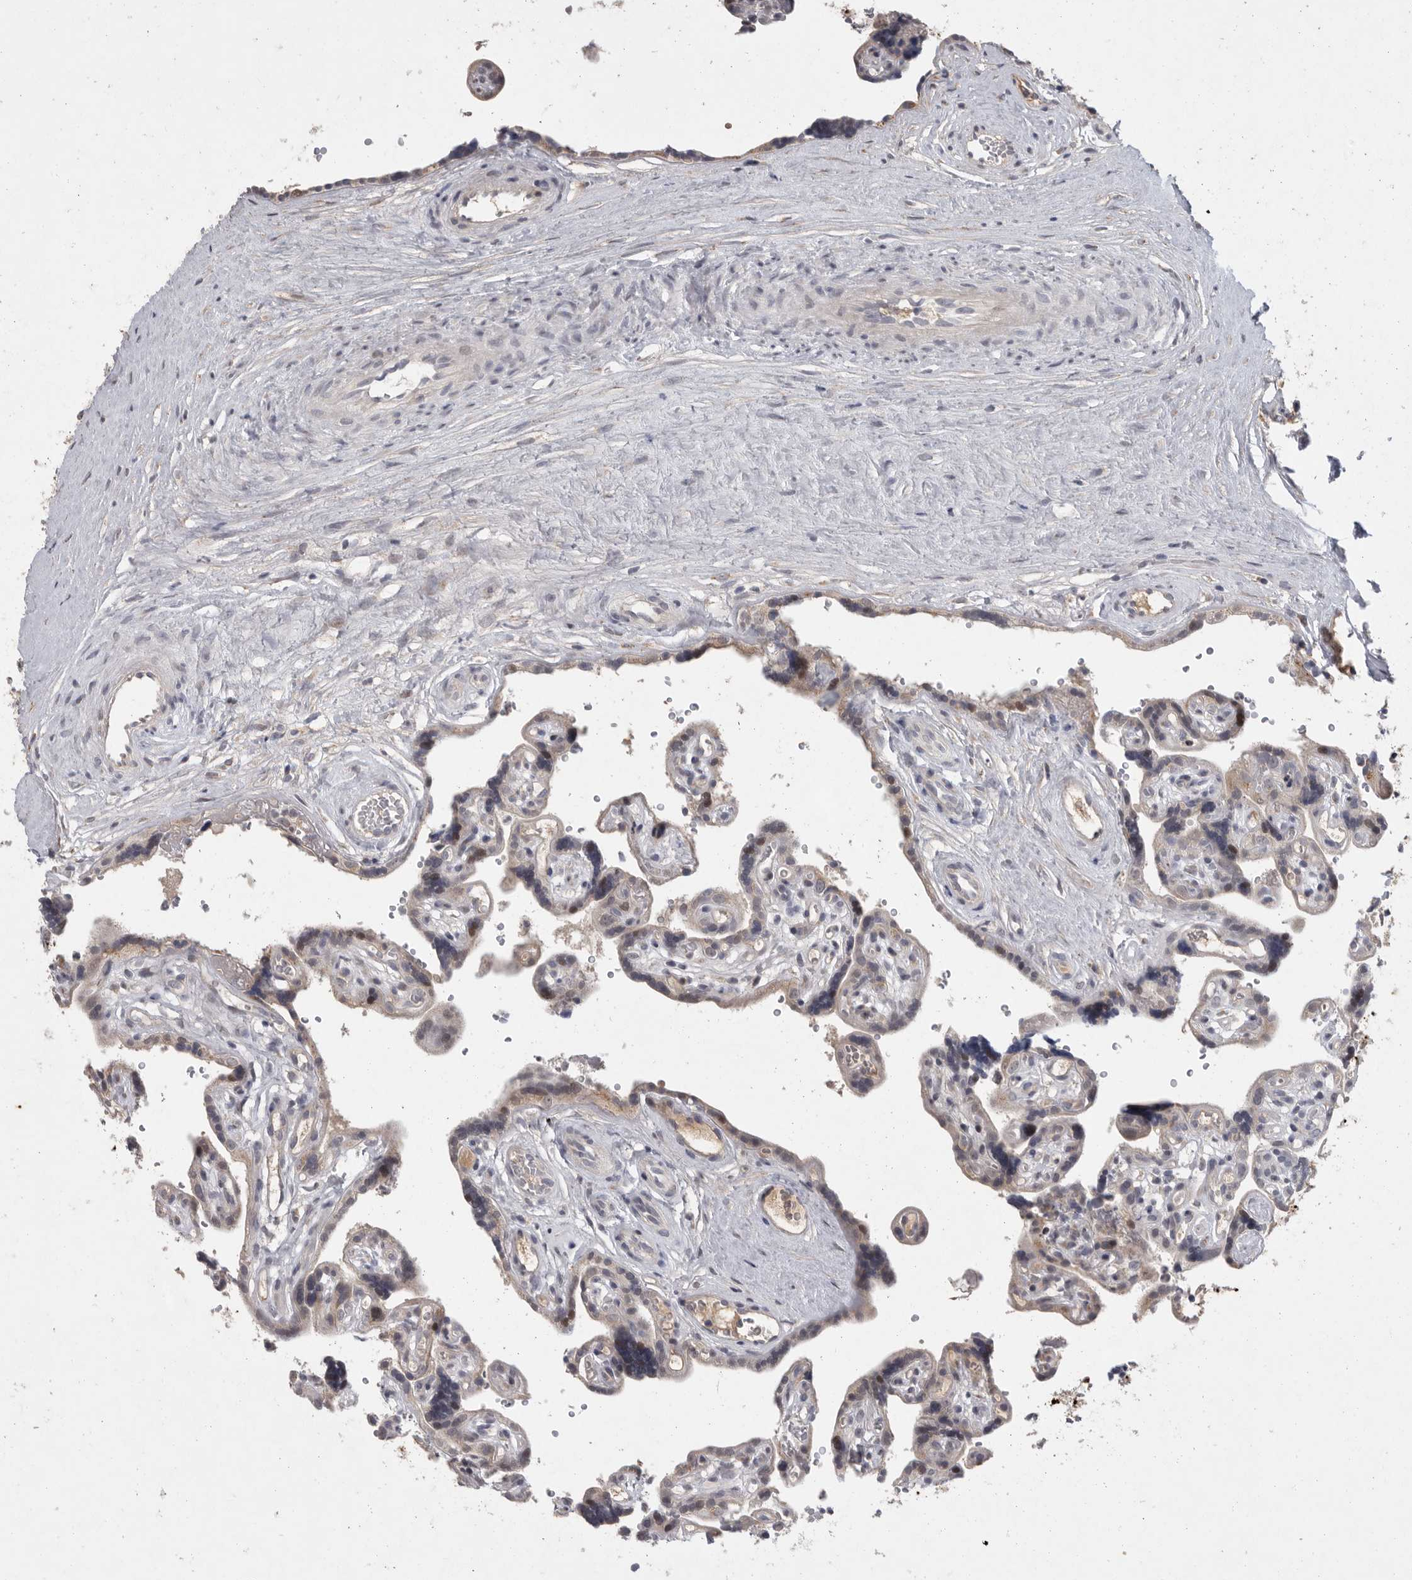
{"staining": {"intensity": "moderate", "quantity": "25%-75%", "location": "cytoplasmic/membranous"}, "tissue": "placenta", "cell_type": "Decidual cells", "image_type": "normal", "snomed": [{"axis": "morphology", "description": "Normal tissue, NOS"}, {"axis": "topography", "description": "Placenta"}], "caption": "Immunohistochemistry image of normal placenta: placenta stained using immunohistochemistry reveals medium levels of moderate protein expression localized specifically in the cytoplasmic/membranous of decidual cells, appearing as a cytoplasmic/membranous brown color.", "gene": "MAN2A1", "patient": {"sex": "female", "age": 30}}